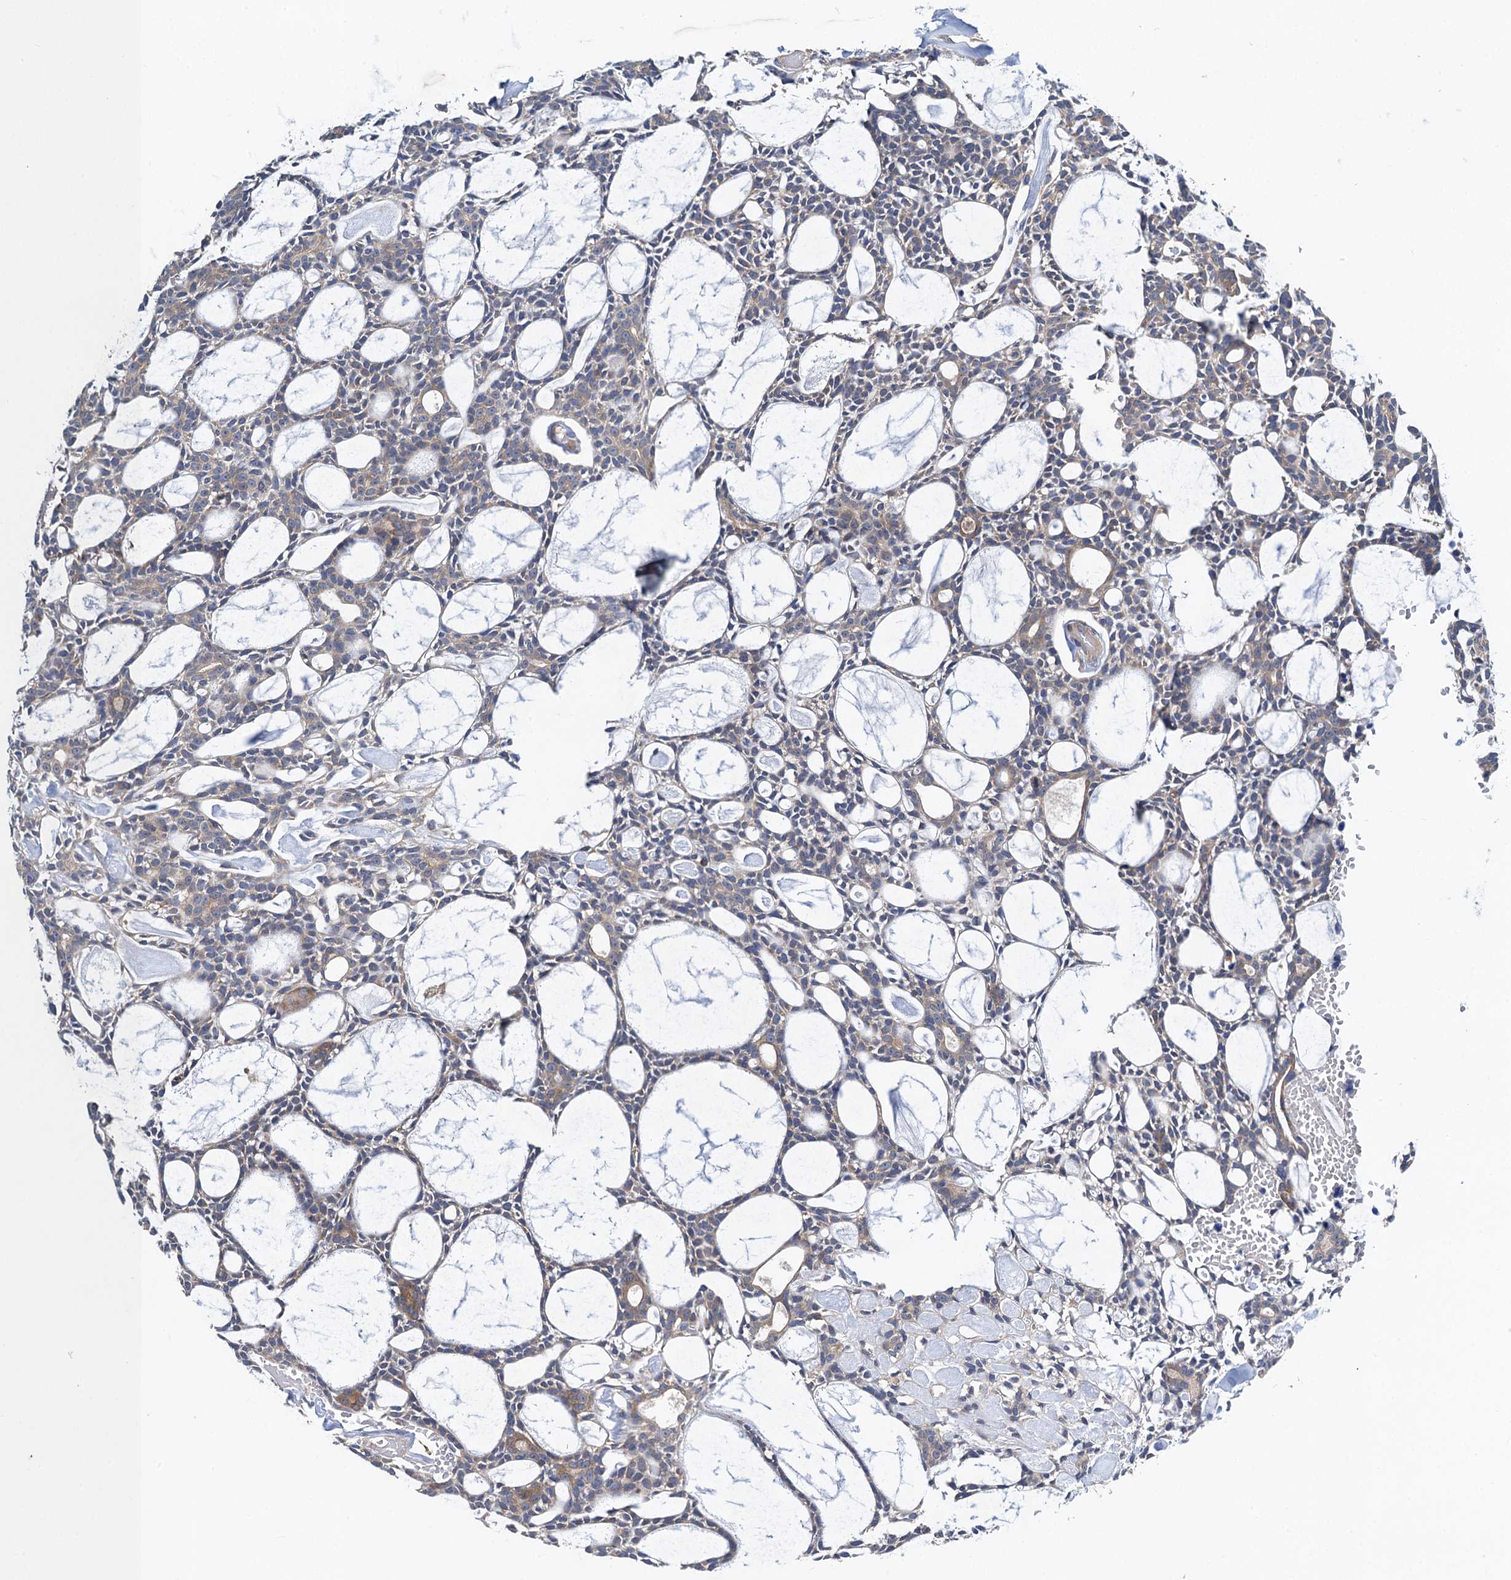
{"staining": {"intensity": "negative", "quantity": "none", "location": "none"}, "tissue": "head and neck cancer", "cell_type": "Tumor cells", "image_type": "cancer", "snomed": [{"axis": "morphology", "description": "Adenocarcinoma, NOS"}, {"axis": "topography", "description": "Salivary gland"}, {"axis": "topography", "description": "Head-Neck"}], "caption": "Immunohistochemistry (IHC) histopathology image of neoplastic tissue: human head and neck adenocarcinoma stained with DAB demonstrates no significant protein positivity in tumor cells.", "gene": "SNAP29", "patient": {"sex": "male", "age": 55}}